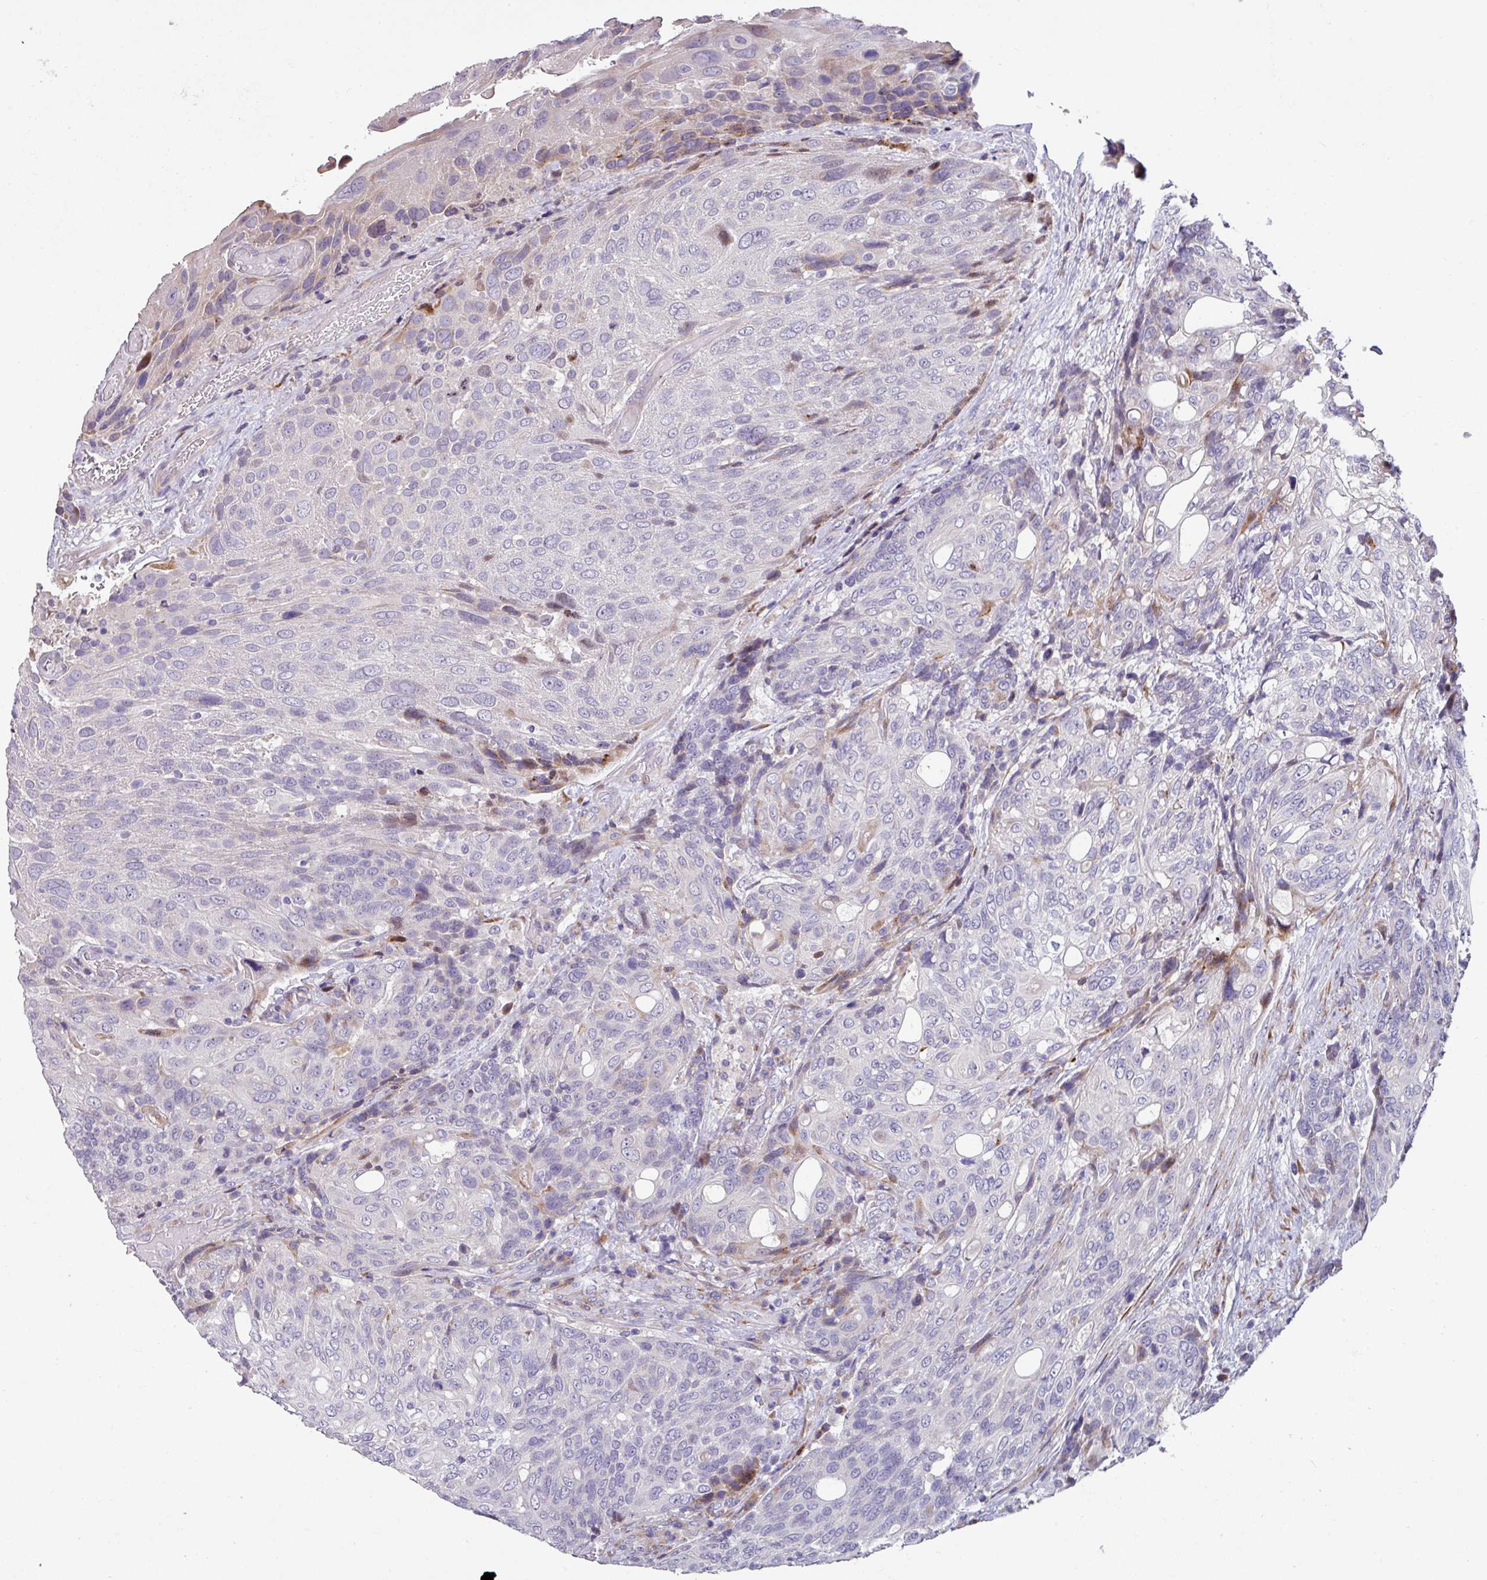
{"staining": {"intensity": "negative", "quantity": "none", "location": "none"}, "tissue": "urothelial cancer", "cell_type": "Tumor cells", "image_type": "cancer", "snomed": [{"axis": "morphology", "description": "Urothelial carcinoma, High grade"}, {"axis": "topography", "description": "Urinary bladder"}], "caption": "This is a photomicrograph of immunohistochemistry staining of urothelial cancer, which shows no positivity in tumor cells.", "gene": "KLHL3", "patient": {"sex": "female", "age": 70}}